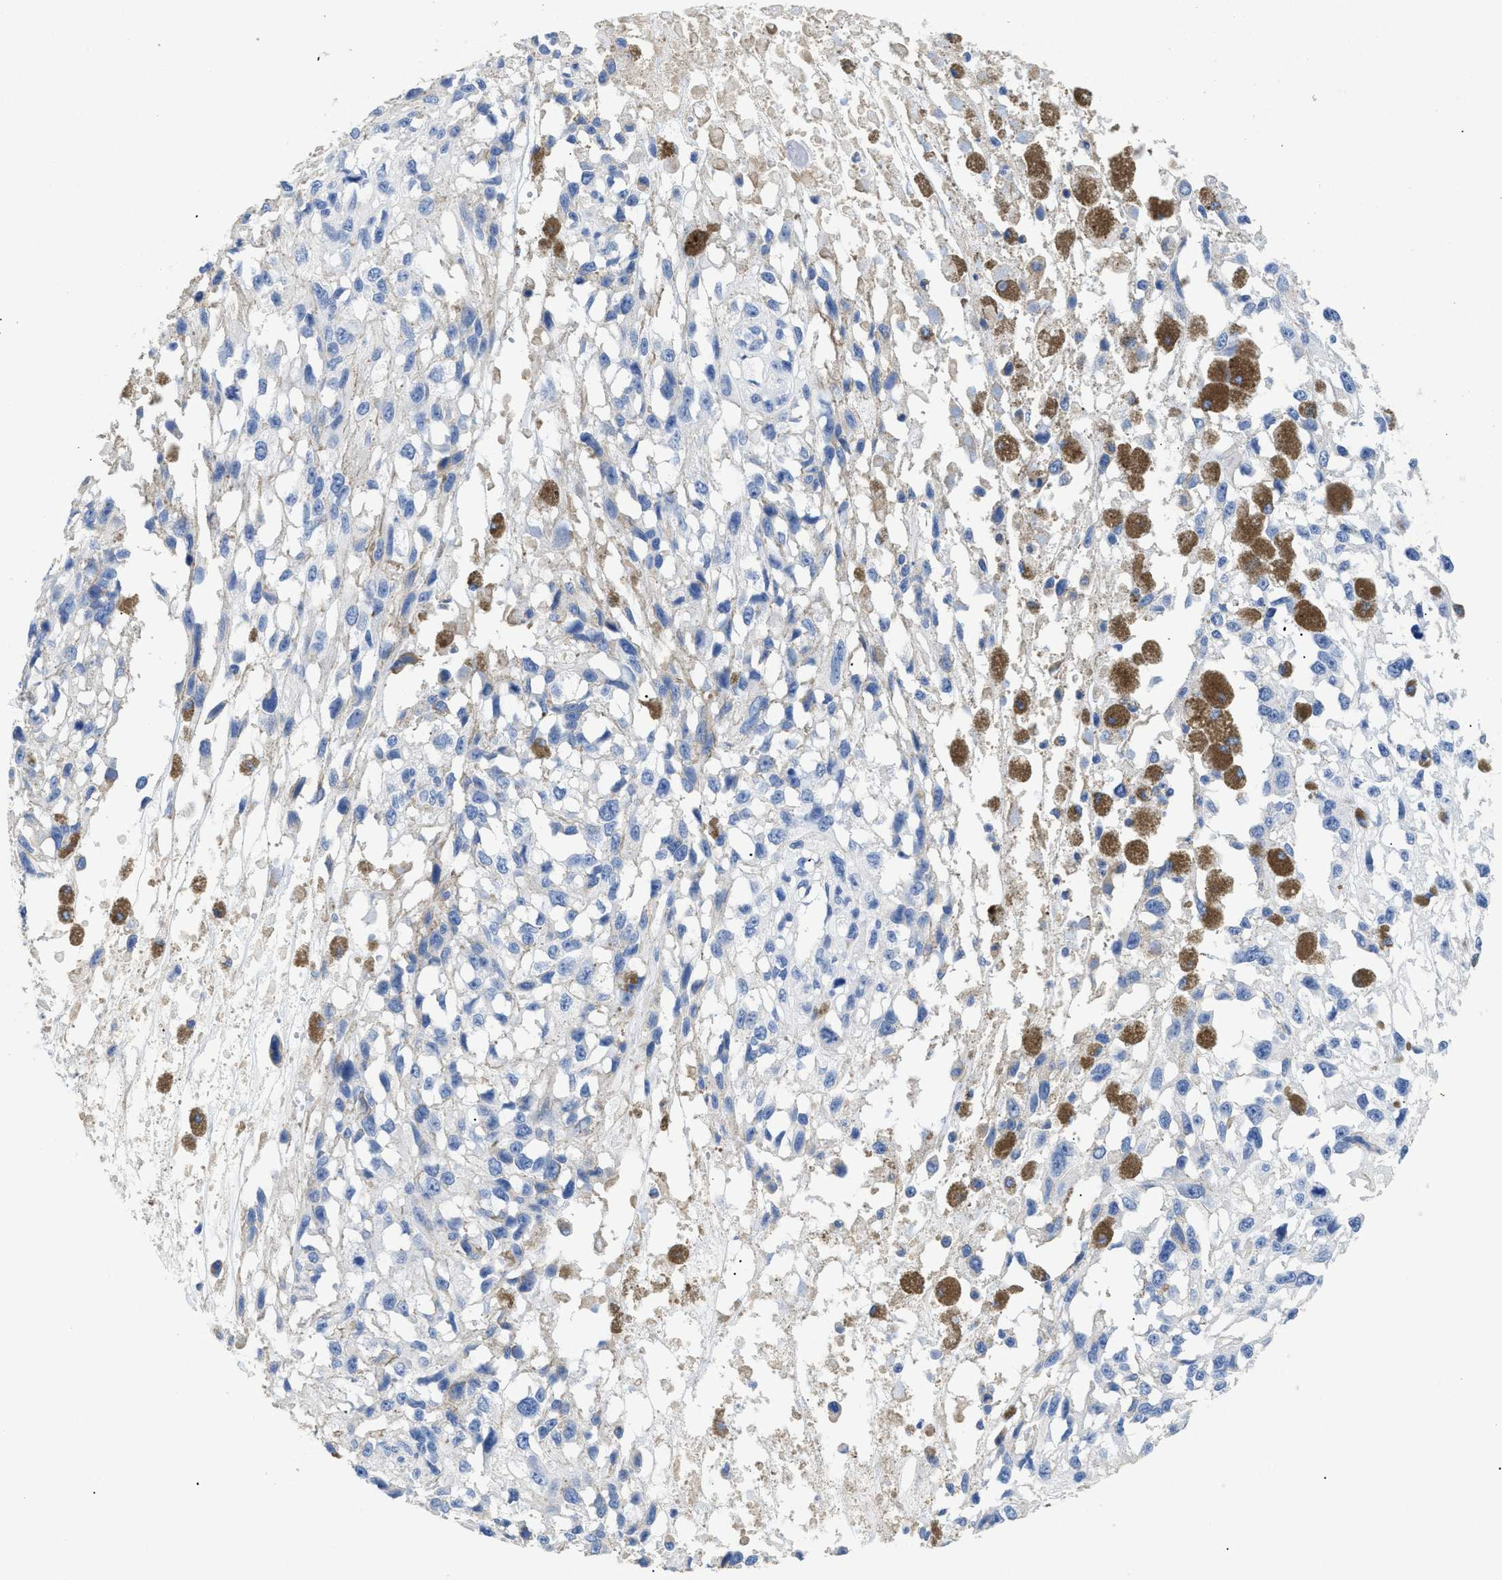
{"staining": {"intensity": "negative", "quantity": "none", "location": "none"}, "tissue": "melanoma", "cell_type": "Tumor cells", "image_type": "cancer", "snomed": [{"axis": "morphology", "description": "Malignant melanoma, Metastatic site"}, {"axis": "topography", "description": "Lymph node"}], "caption": "This histopathology image is of melanoma stained with immunohistochemistry to label a protein in brown with the nuclei are counter-stained blue. There is no staining in tumor cells.", "gene": "DLC1", "patient": {"sex": "male", "age": 59}}